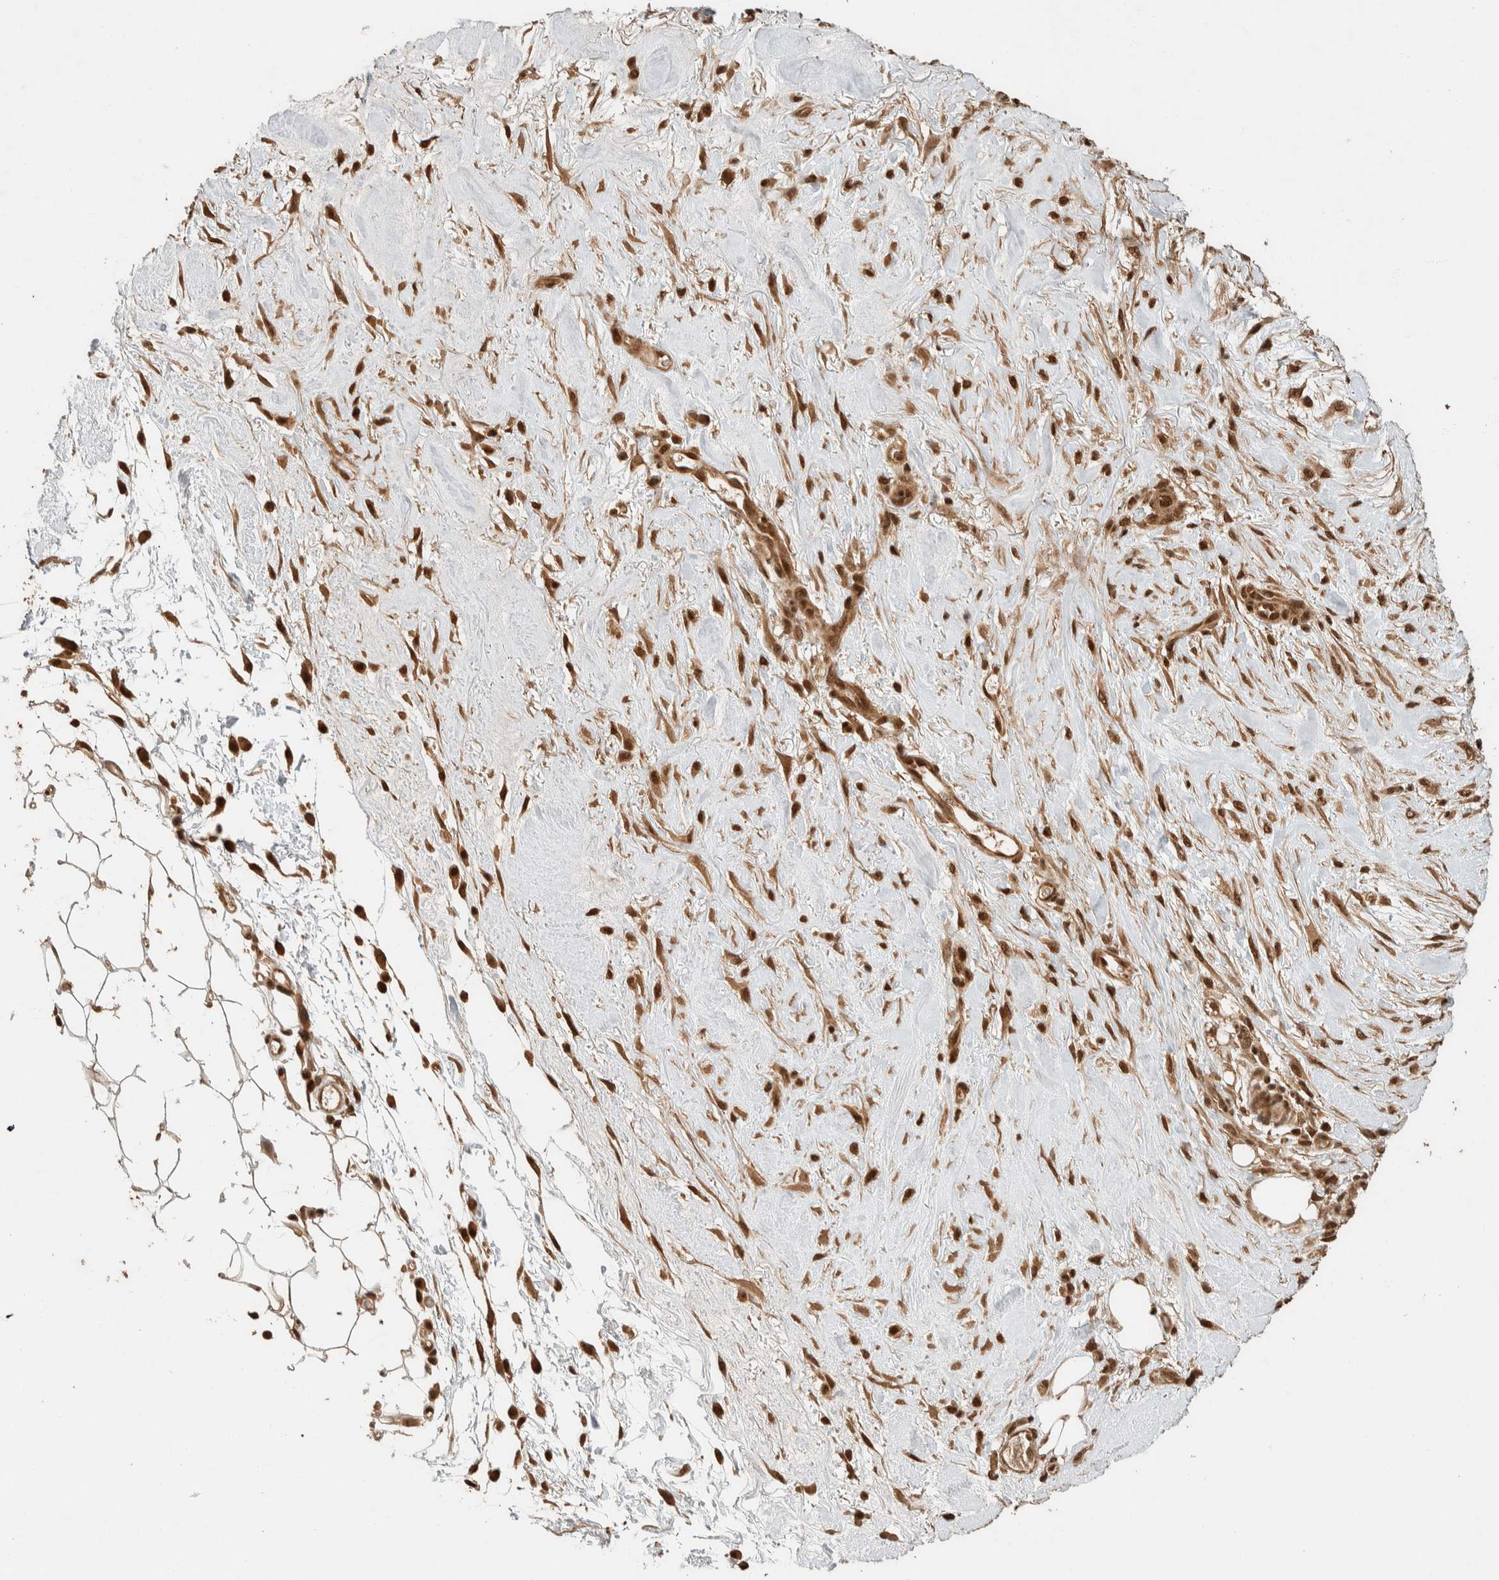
{"staining": {"intensity": "moderate", "quantity": ">75%", "location": "cytoplasmic/membranous,nuclear"}, "tissue": "skin cancer", "cell_type": "Tumor cells", "image_type": "cancer", "snomed": [{"axis": "morphology", "description": "Squamous cell carcinoma, NOS"}, {"axis": "topography", "description": "Skin"}], "caption": "Squamous cell carcinoma (skin) stained with DAB (3,3'-diaminobenzidine) IHC demonstrates medium levels of moderate cytoplasmic/membranous and nuclear expression in about >75% of tumor cells.", "gene": "ZBTB2", "patient": {"sex": "female", "age": 77}}